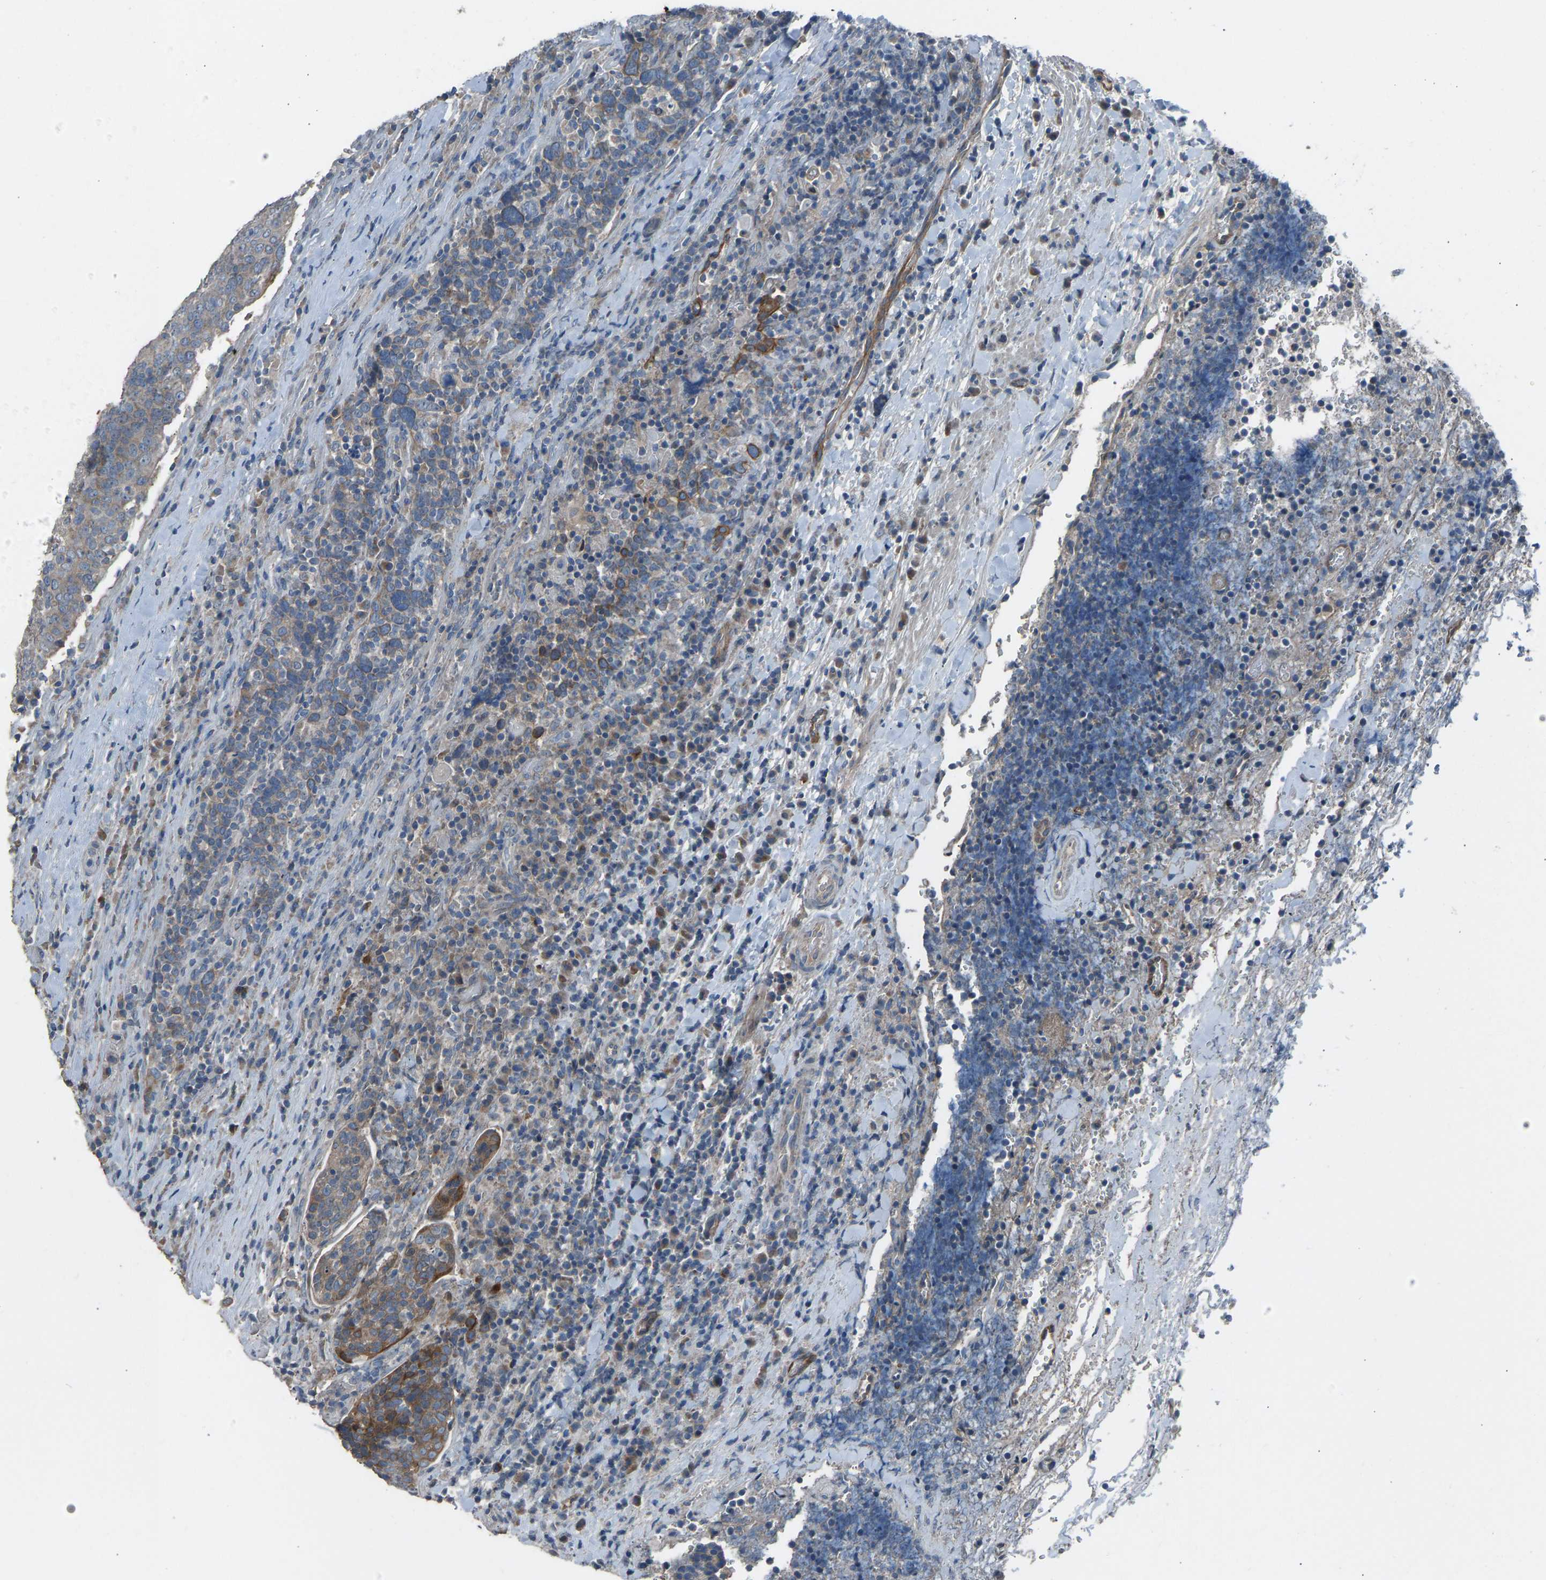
{"staining": {"intensity": "weak", "quantity": "25%-75%", "location": "cytoplasmic/membranous"}, "tissue": "head and neck cancer", "cell_type": "Tumor cells", "image_type": "cancer", "snomed": [{"axis": "morphology", "description": "Squamous cell carcinoma, NOS"}, {"axis": "morphology", "description": "Squamous cell carcinoma, metastatic, NOS"}, {"axis": "topography", "description": "Lymph node"}, {"axis": "topography", "description": "Head-Neck"}], "caption": "Immunohistochemistry (IHC) micrograph of human head and neck metastatic squamous cell carcinoma stained for a protein (brown), which displays low levels of weak cytoplasmic/membranous positivity in about 25%-75% of tumor cells.", "gene": "TGFBR3", "patient": {"sex": "male", "age": 62}}